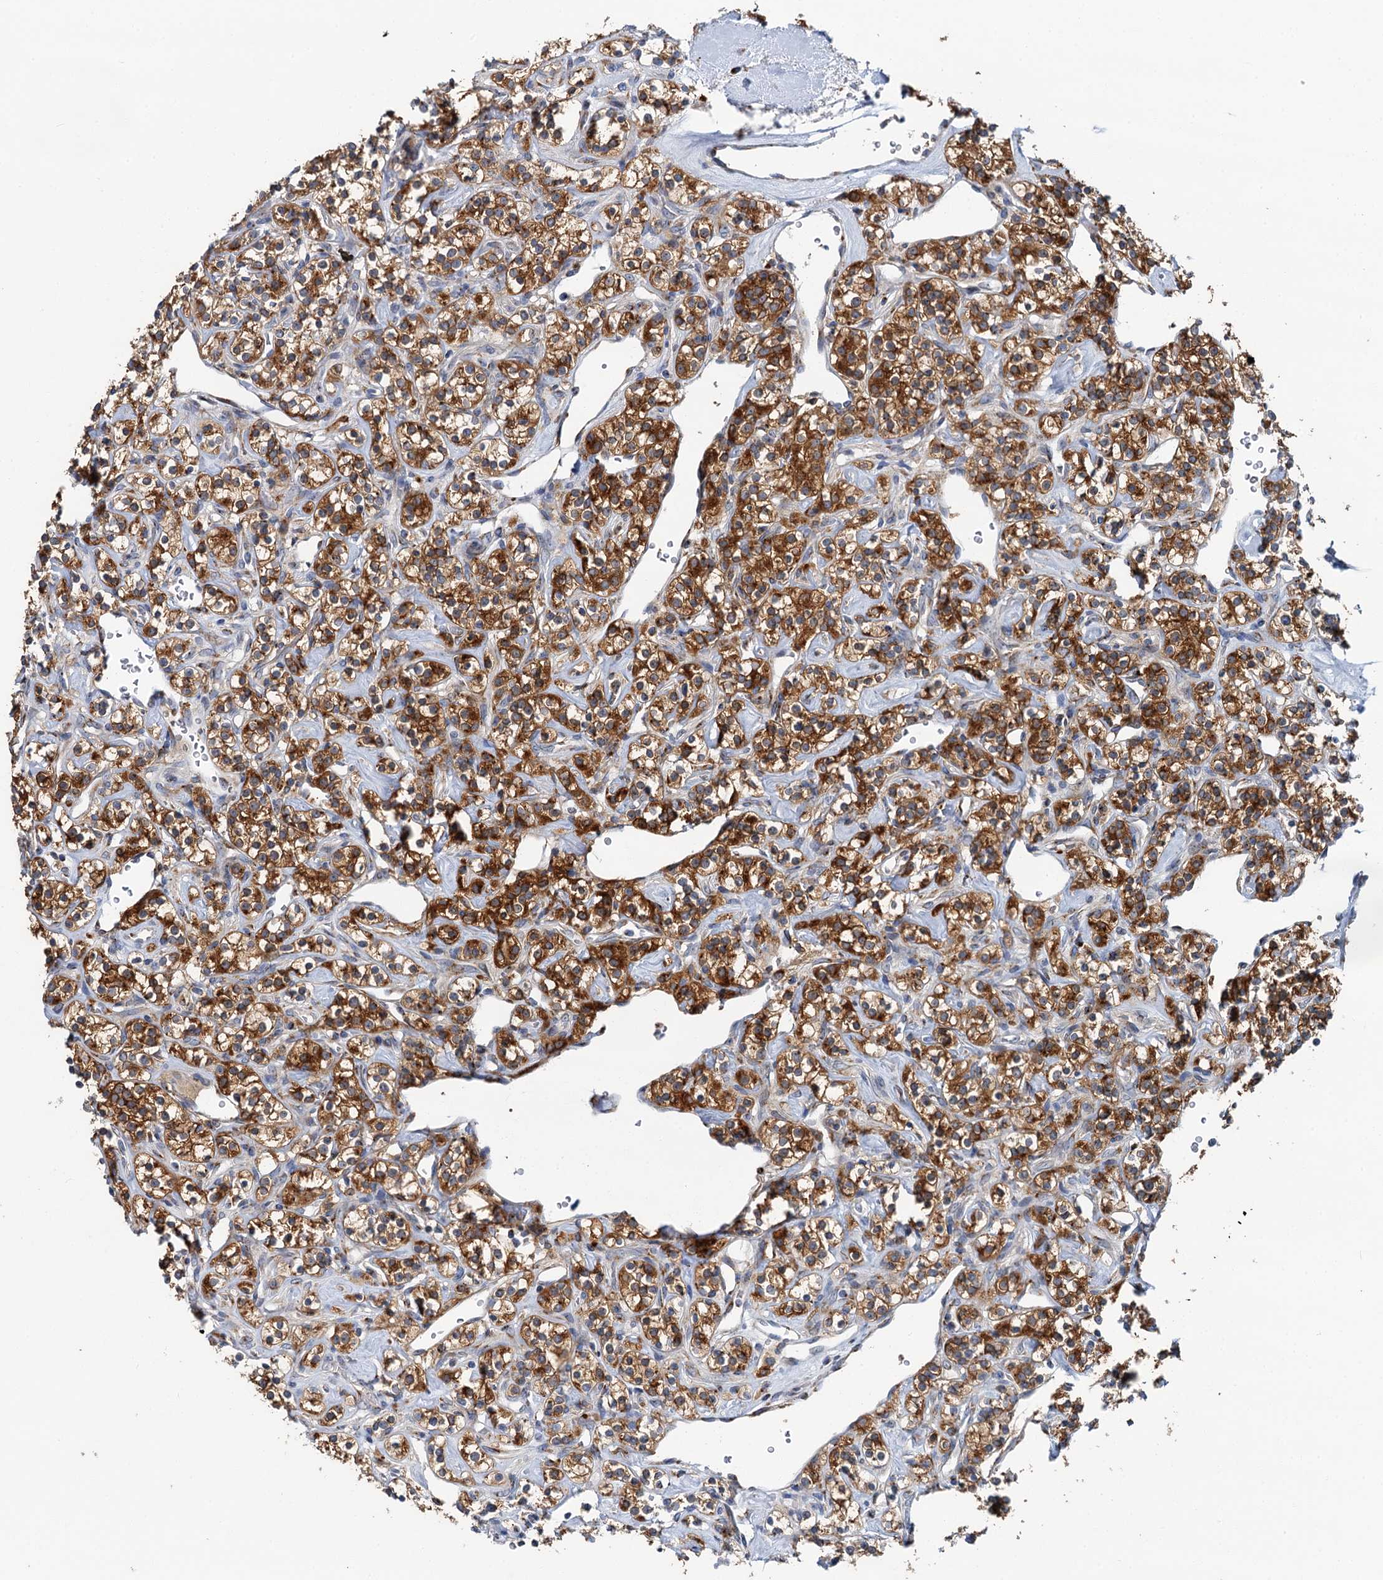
{"staining": {"intensity": "strong", "quantity": ">75%", "location": "cytoplasmic/membranous"}, "tissue": "renal cancer", "cell_type": "Tumor cells", "image_type": "cancer", "snomed": [{"axis": "morphology", "description": "Adenocarcinoma, NOS"}, {"axis": "topography", "description": "Kidney"}], "caption": "The micrograph shows a brown stain indicating the presence of a protein in the cytoplasmic/membranous of tumor cells in renal cancer.", "gene": "BET1L", "patient": {"sex": "male", "age": 77}}